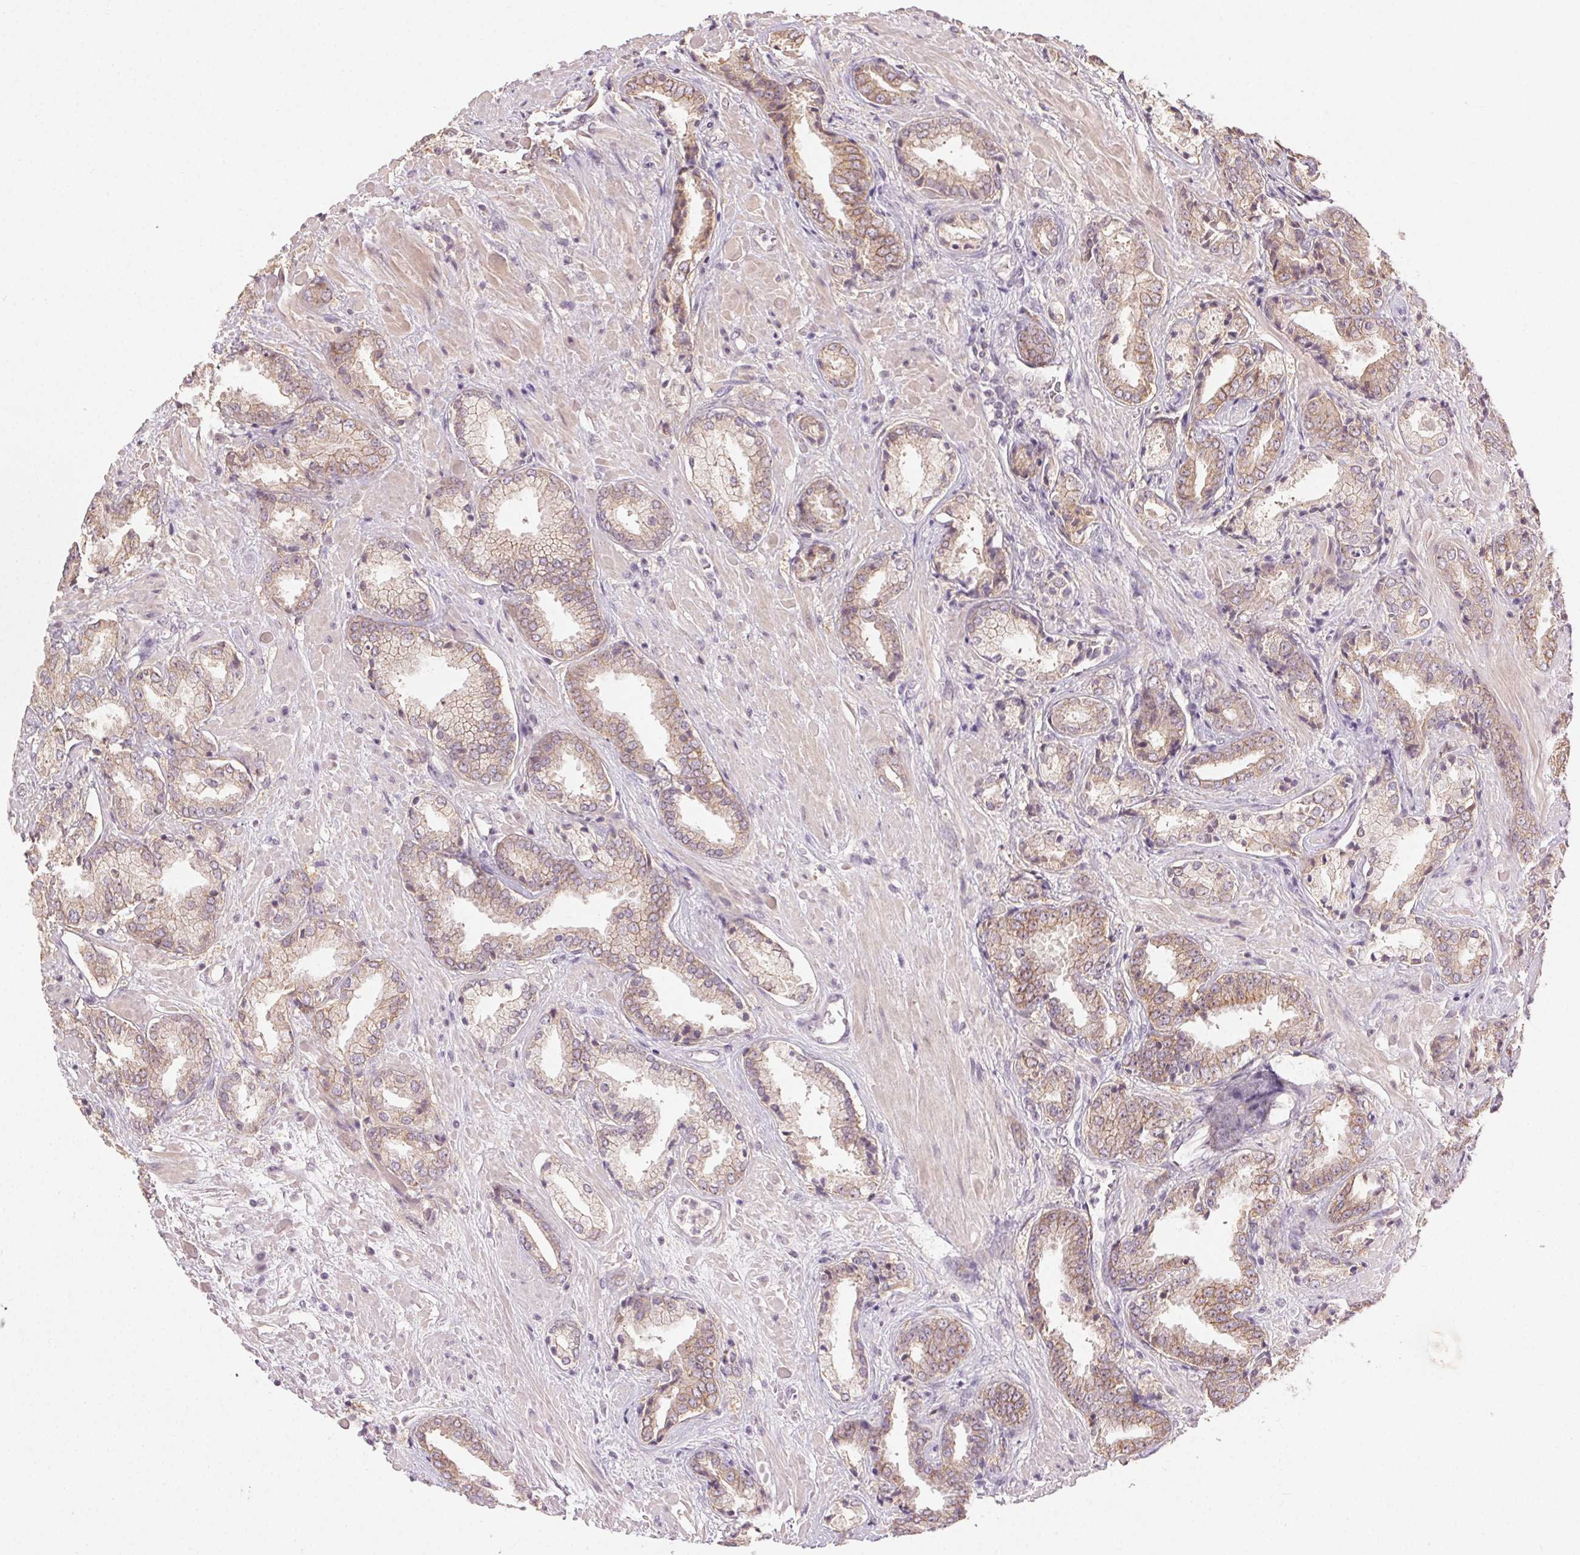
{"staining": {"intensity": "weak", "quantity": "25%-75%", "location": "cytoplasmic/membranous"}, "tissue": "prostate cancer", "cell_type": "Tumor cells", "image_type": "cancer", "snomed": [{"axis": "morphology", "description": "Adenocarcinoma, High grade"}, {"axis": "topography", "description": "Prostate"}], "caption": "A high-resolution histopathology image shows IHC staining of prostate cancer, which displays weak cytoplasmic/membranous expression in about 25%-75% of tumor cells. Using DAB (3,3'-diaminobenzidine) (brown) and hematoxylin (blue) stains, captured at high magnification using brightfield microscopy.", "gene": "ATP1B3", "patient": {"sex": "male", "age": 56}}